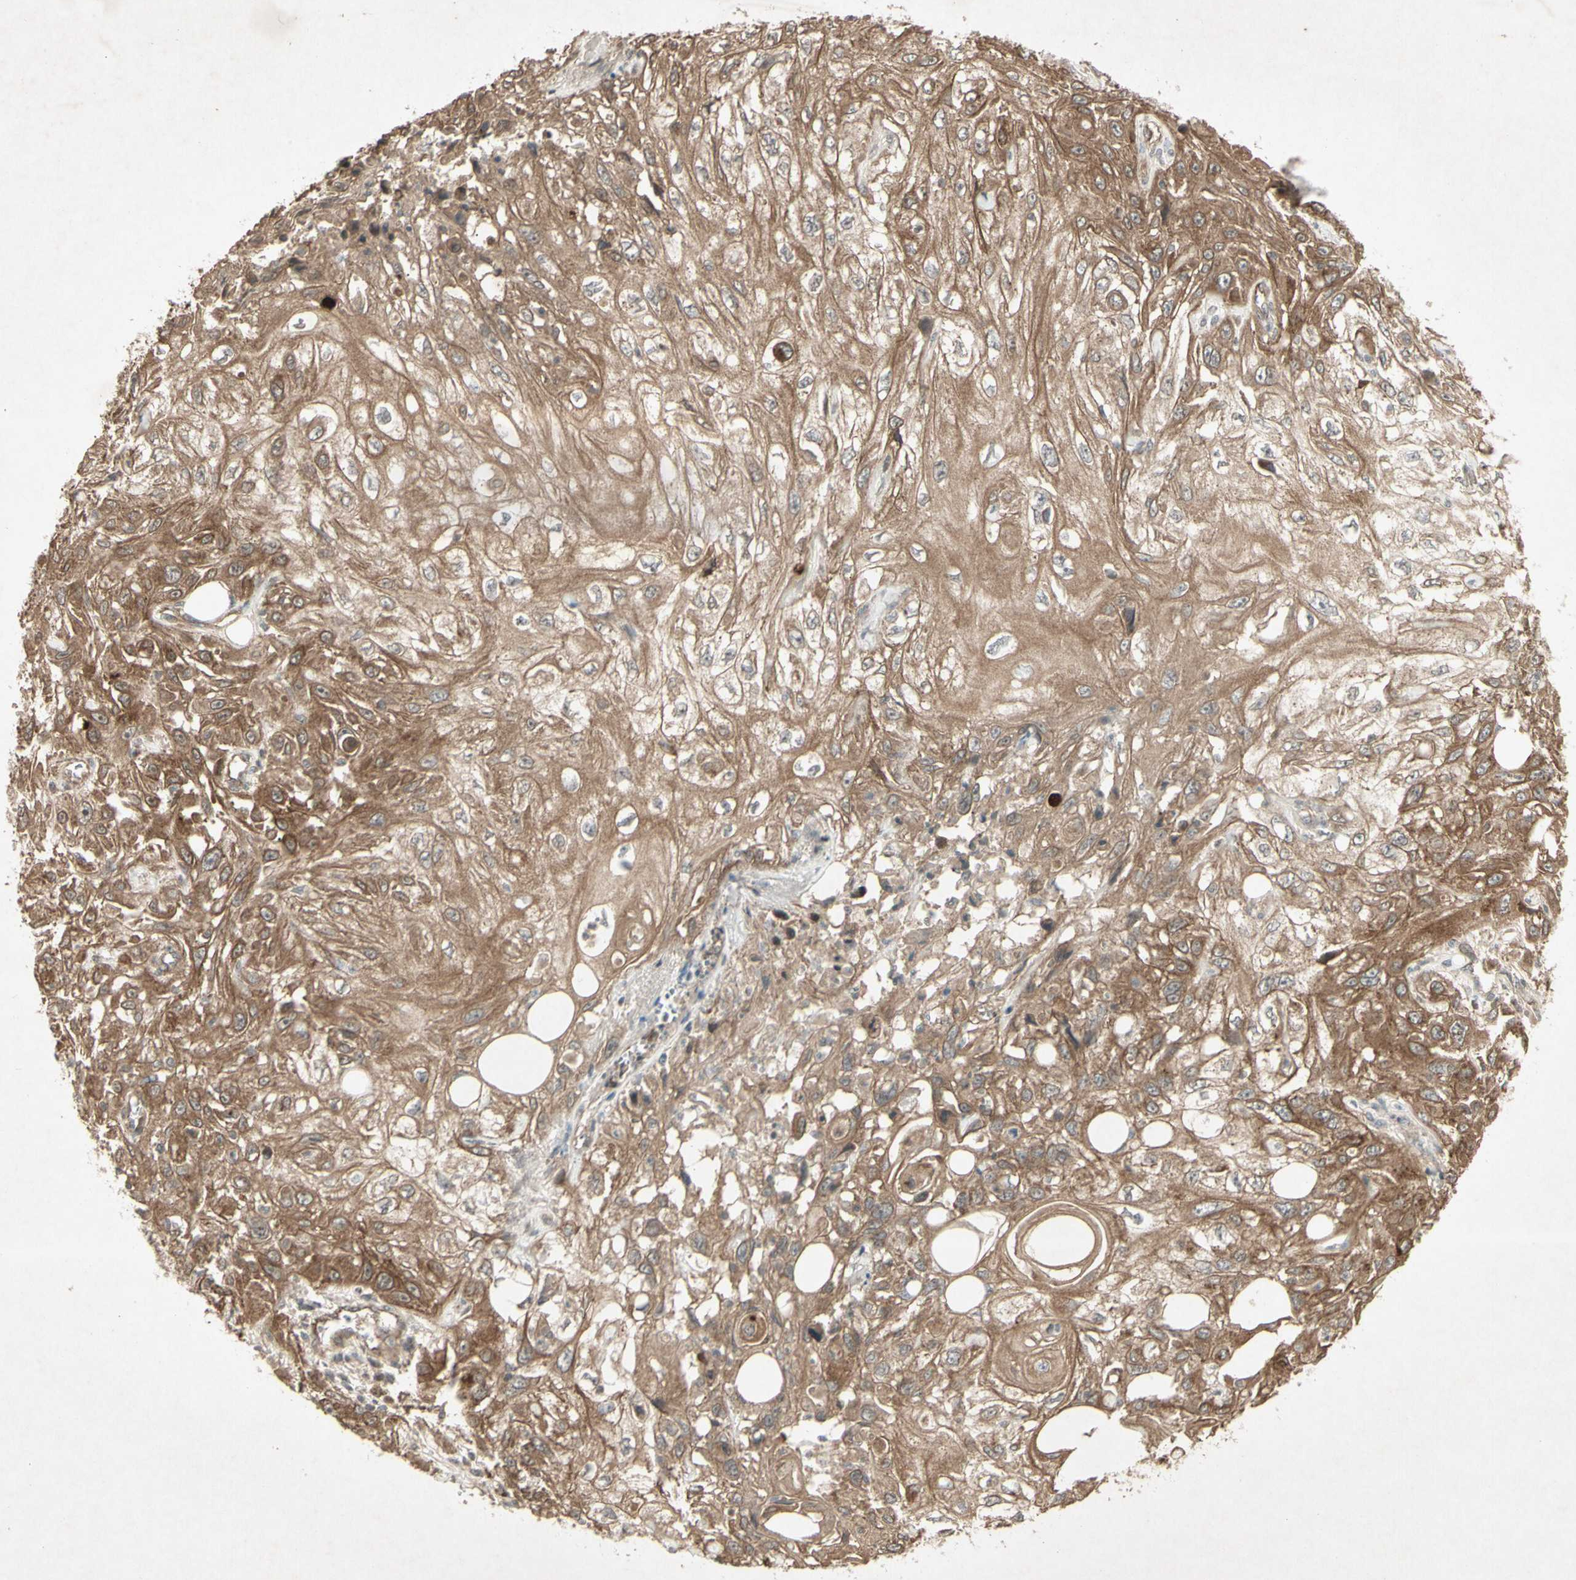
{"staining": {"intensity": "moderate", "quantity": ">75%", "location": "cytoplasmic/membranous"}, "tissue": "skin cancer", "cell_type": "Tumor cells", "image_type": "cancer", "snomed": [{"axis": "morphology", "description": "Squamous cell carcinoma, NOS"}, {"axis": "topography", "description": "Skin"}], "caption": "Protein analysis of skin cancer (squamous cell carcinoma) tissue exhibits moderate cytoplasmic/membranous staining in about >75% of tumor cells. Using DAB (brown) and hematoxylin (blue) stains, captured at high magnification using brightfield microscopy.", "gene": "JAG1", "patient": {"sex": "male", "age": 75}}